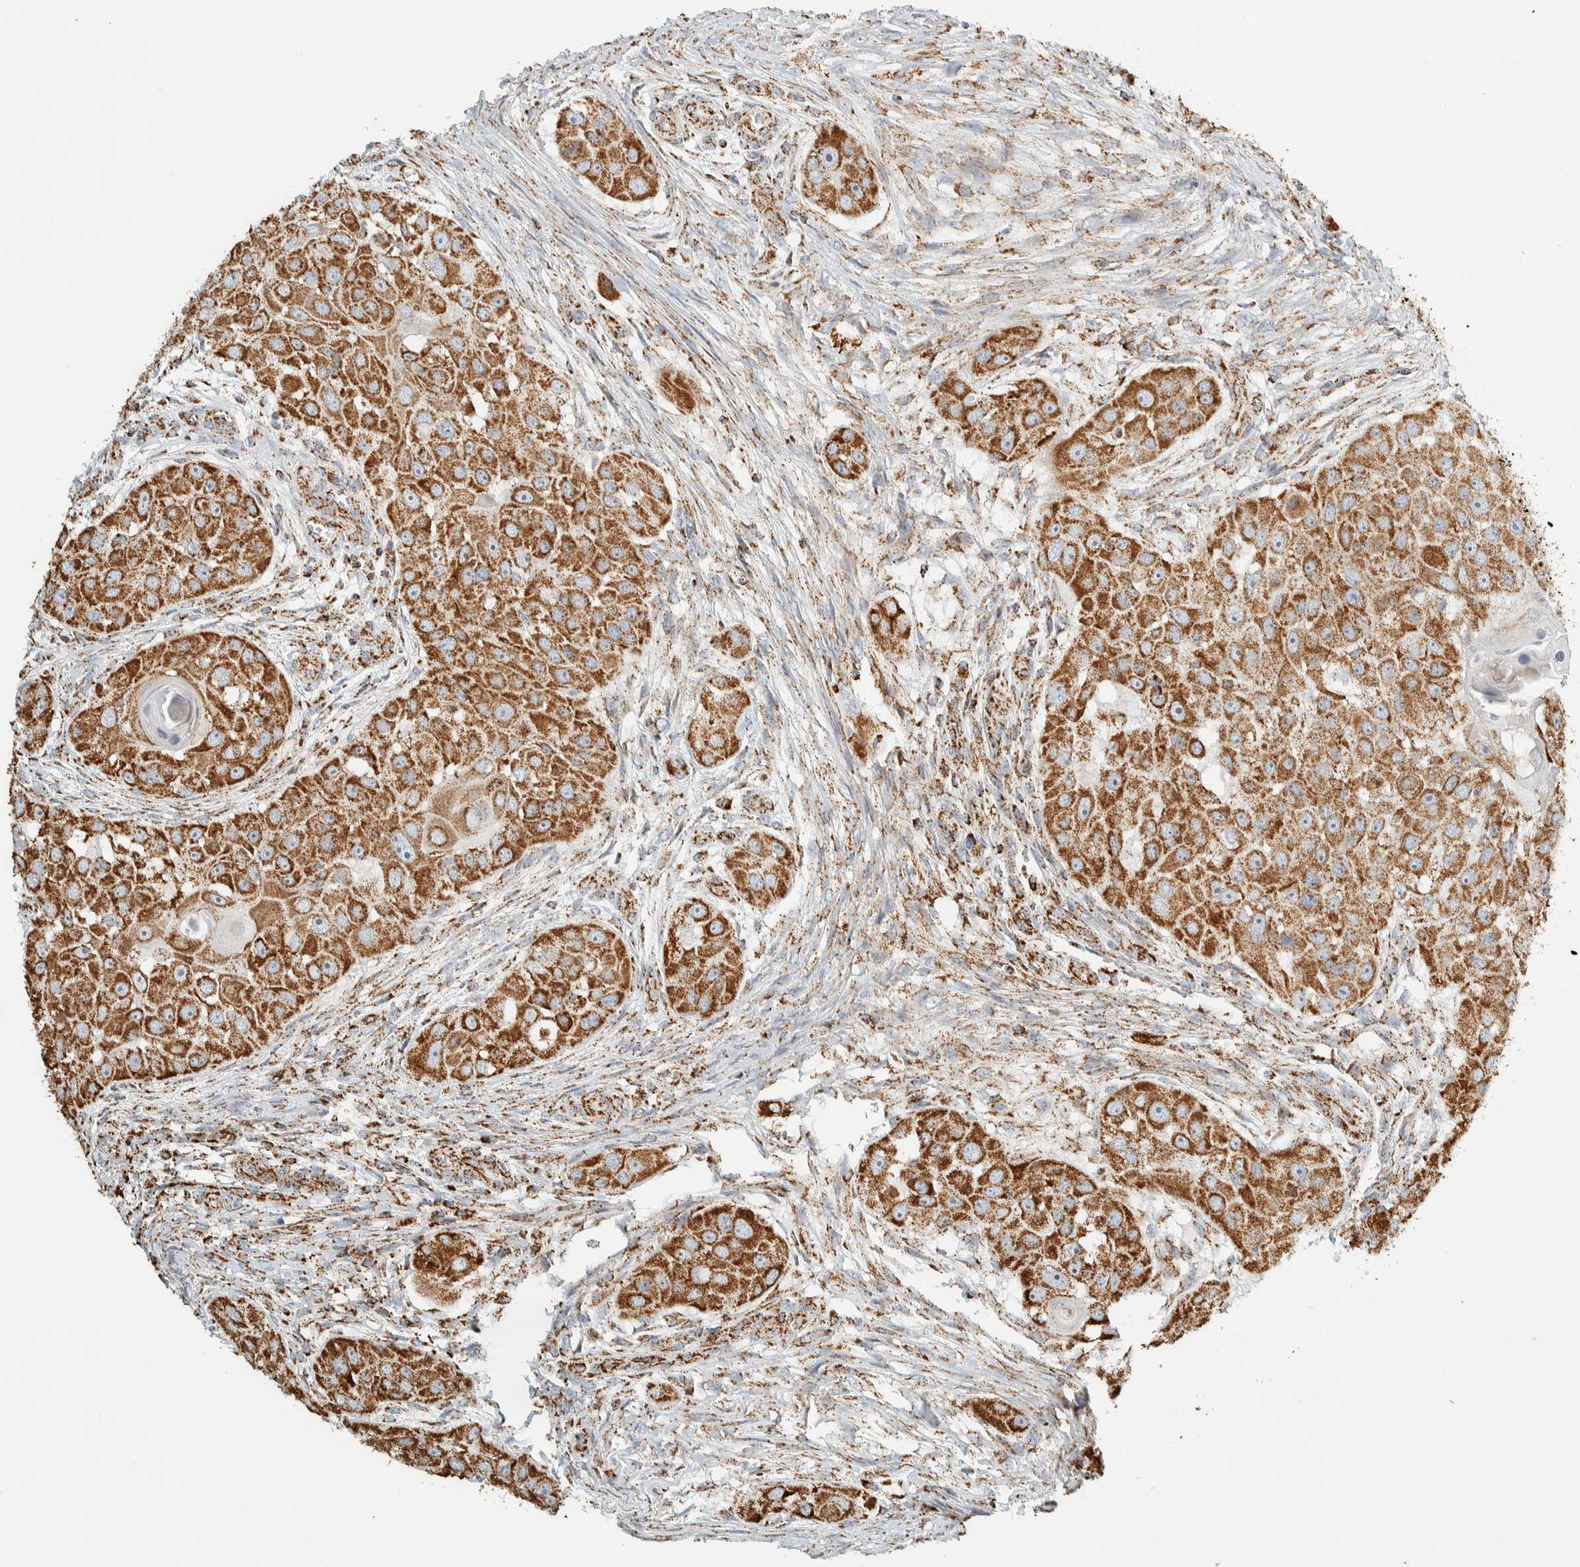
{"staining": {"intensity": "strong", "quantity": ">75%", "location": "cytoplasmic/membranous"}, "tissue": "head and neck cancer", "cell_type": "Tumor cells", "image_type": "cancer", "snomed": [{"axis": "morphology", "description": "Normal tissue, NOS"}, {"axis": "morphology", "description": "Squamous cell carcinoma, NOS"}, {"axis": "topography", "description": "Skeletal muscle"}, {"axis": "topography", "description": "Head-Neck"}], "caption": "A micrograph showing strong cytoplasmic/membranous positivity in approximately >75% of tumor cells in head and neck squamous cell carcinoma, as visualized by brown immunohistochemical staining.", "gene": "ZNF454", "patient": {"sex": "male", "age": 51}}